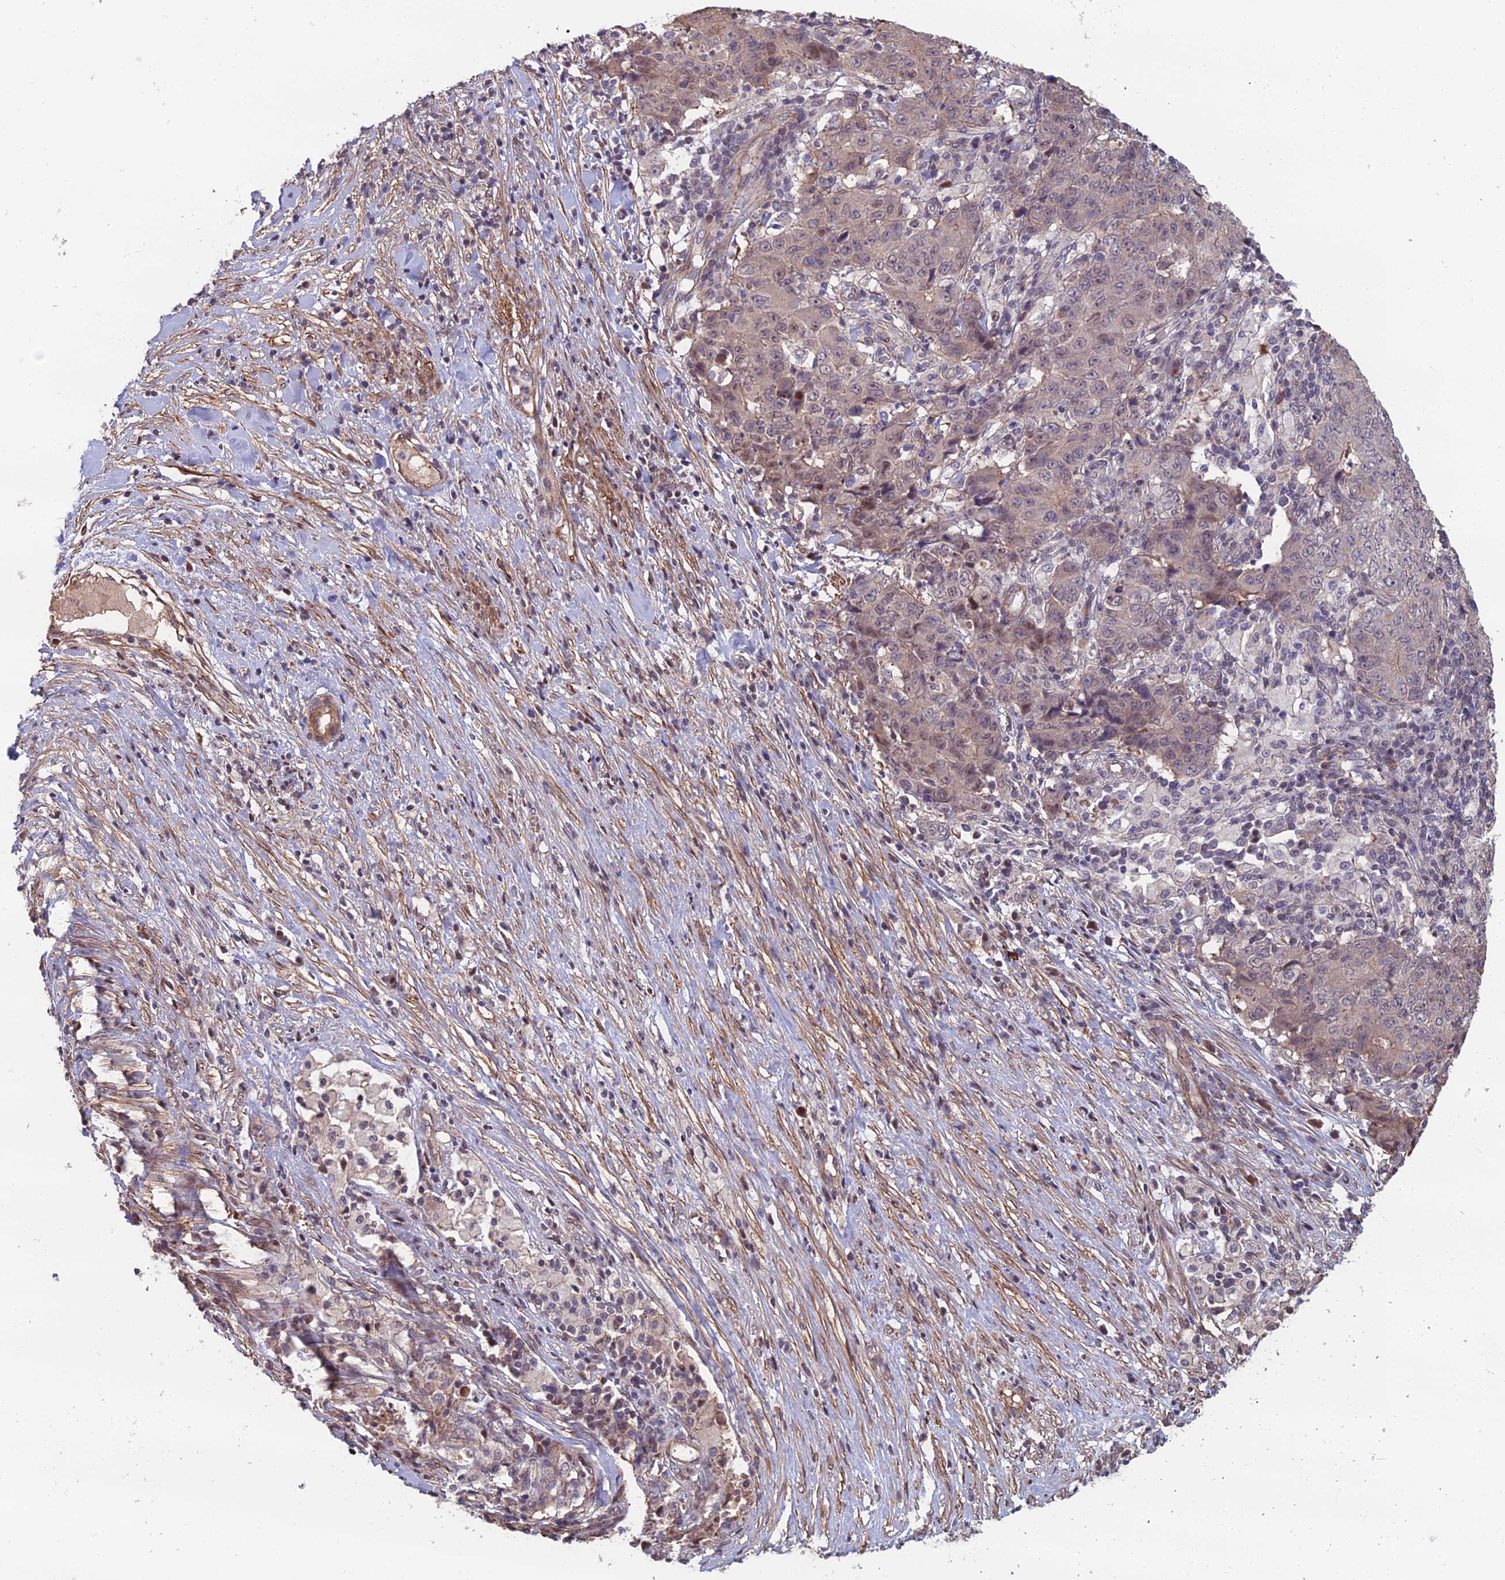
{"staining": {"intensity": "negative", "quantity": "none", "location": "none"}, "tissue": "ovarian cancer", "cell_type": "Tumor cells", "image_type": "cancer", "snomed": [{"axis": "morphology", "description": "Carcinoma, endometroid"}, {"axis": "topography", "description": "Ovary"}], "caption": "IHC of endometroid carcinoma (ovarian) reveals no positivity in tumor cells.", "gene": "CCDC183", "patient": {"sex": "female", "age": 42}}